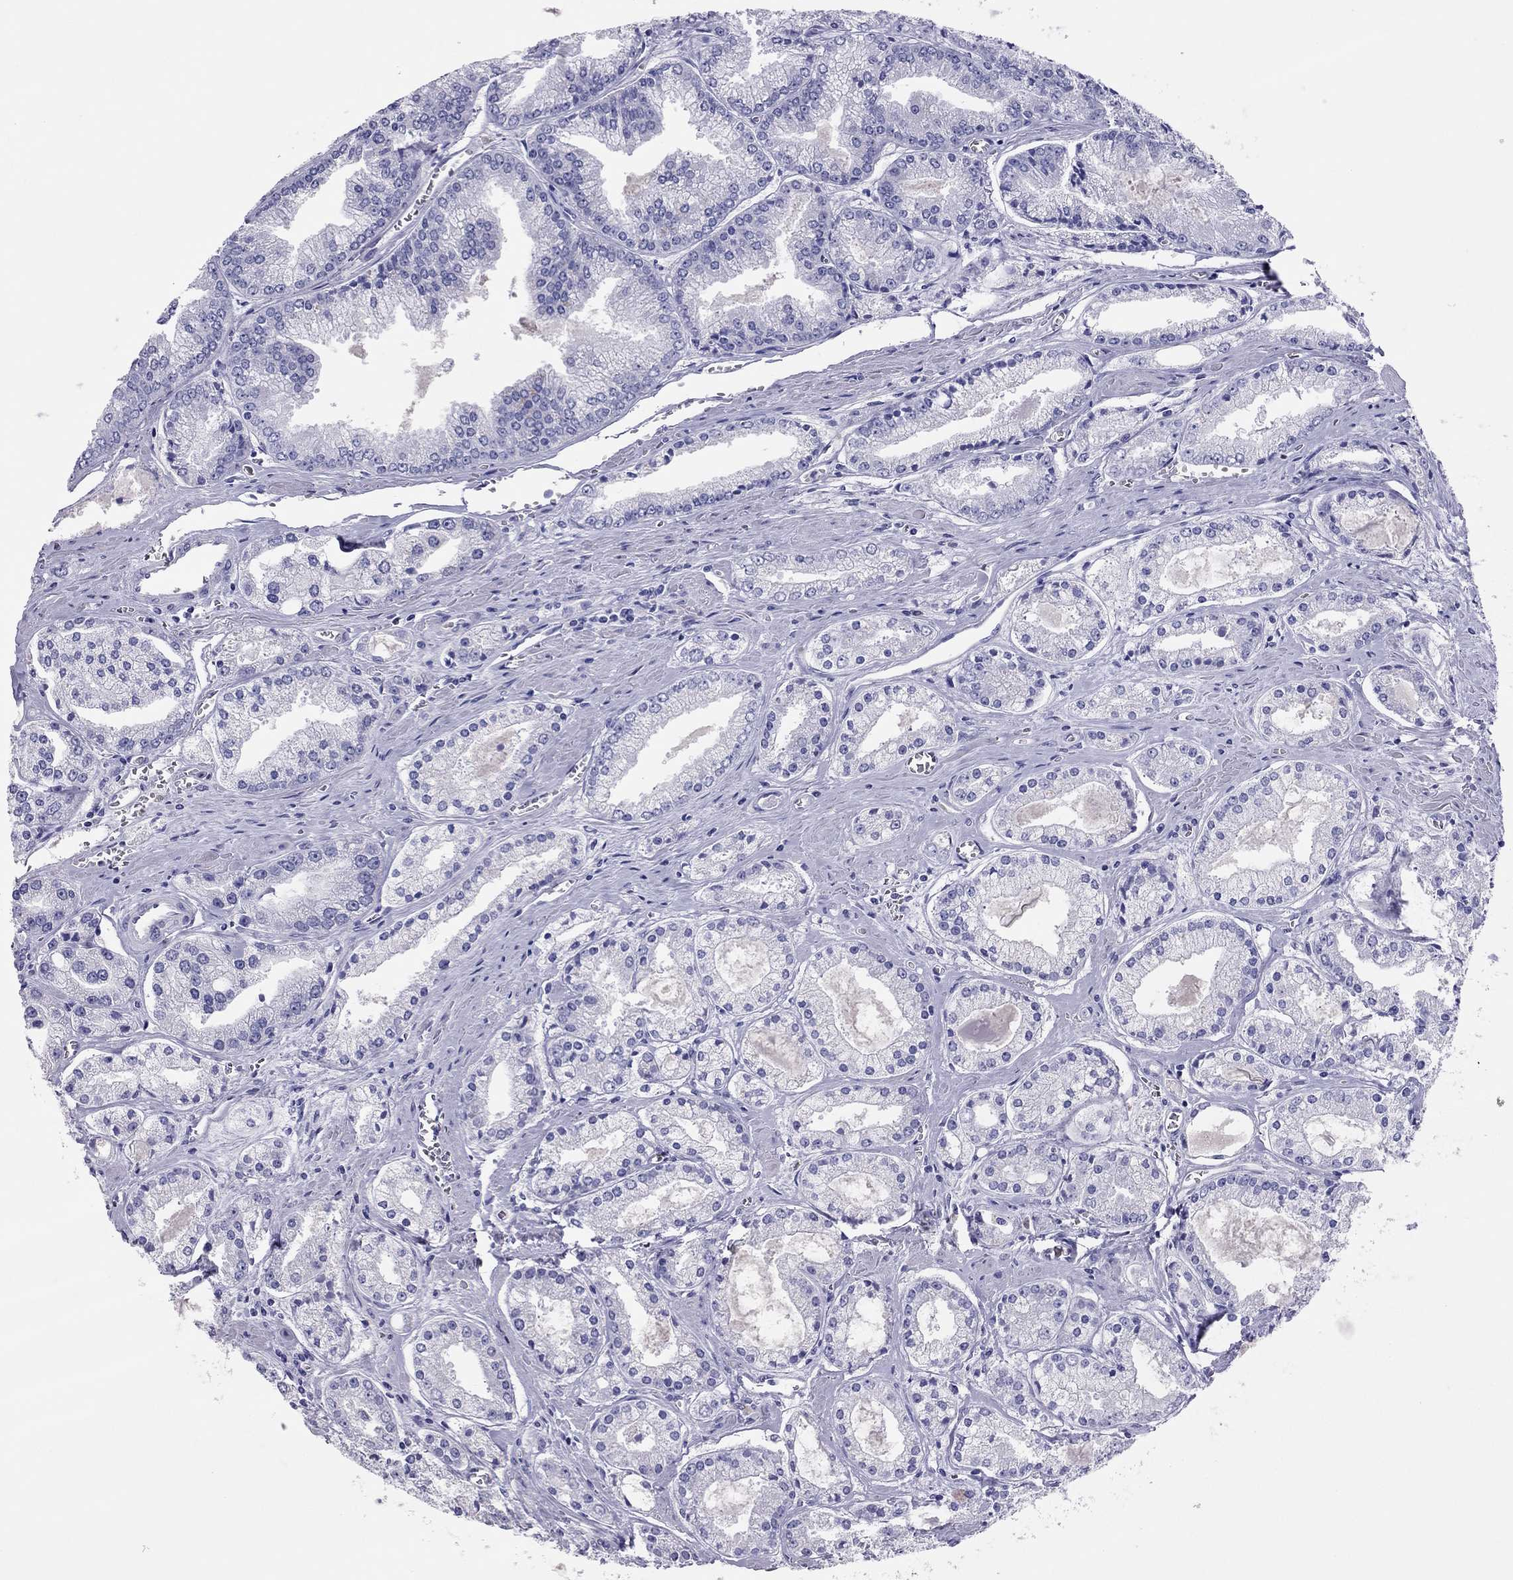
{"staining": {"intensity": "negative", "quantity": "none", "location": "none"}, "tissue": "prostate cancer", "cell_type": "Tumor cells", "image_type": "cancer", "snomed": [{"axis": "morphology", "description": "Adenocarcinoma, NOS"}, {"axis": "topography", "description": "Prostate"}], "caption": "Immunohistochemistry (IHC) histopathology image of neoplastic tissue: human adenocarcinoma (prostate) stained with DAB (3,3'-diaminobenzidine) displays no significant protein expression in tumor cells. The staining was performed using DAB to visualize the protein expression in brown, while the nuclei were stained in blue with hematoxylin (Magnification: 20x).", "gene": "TSHB", "patient": {"sex": "male", "age": 72}}